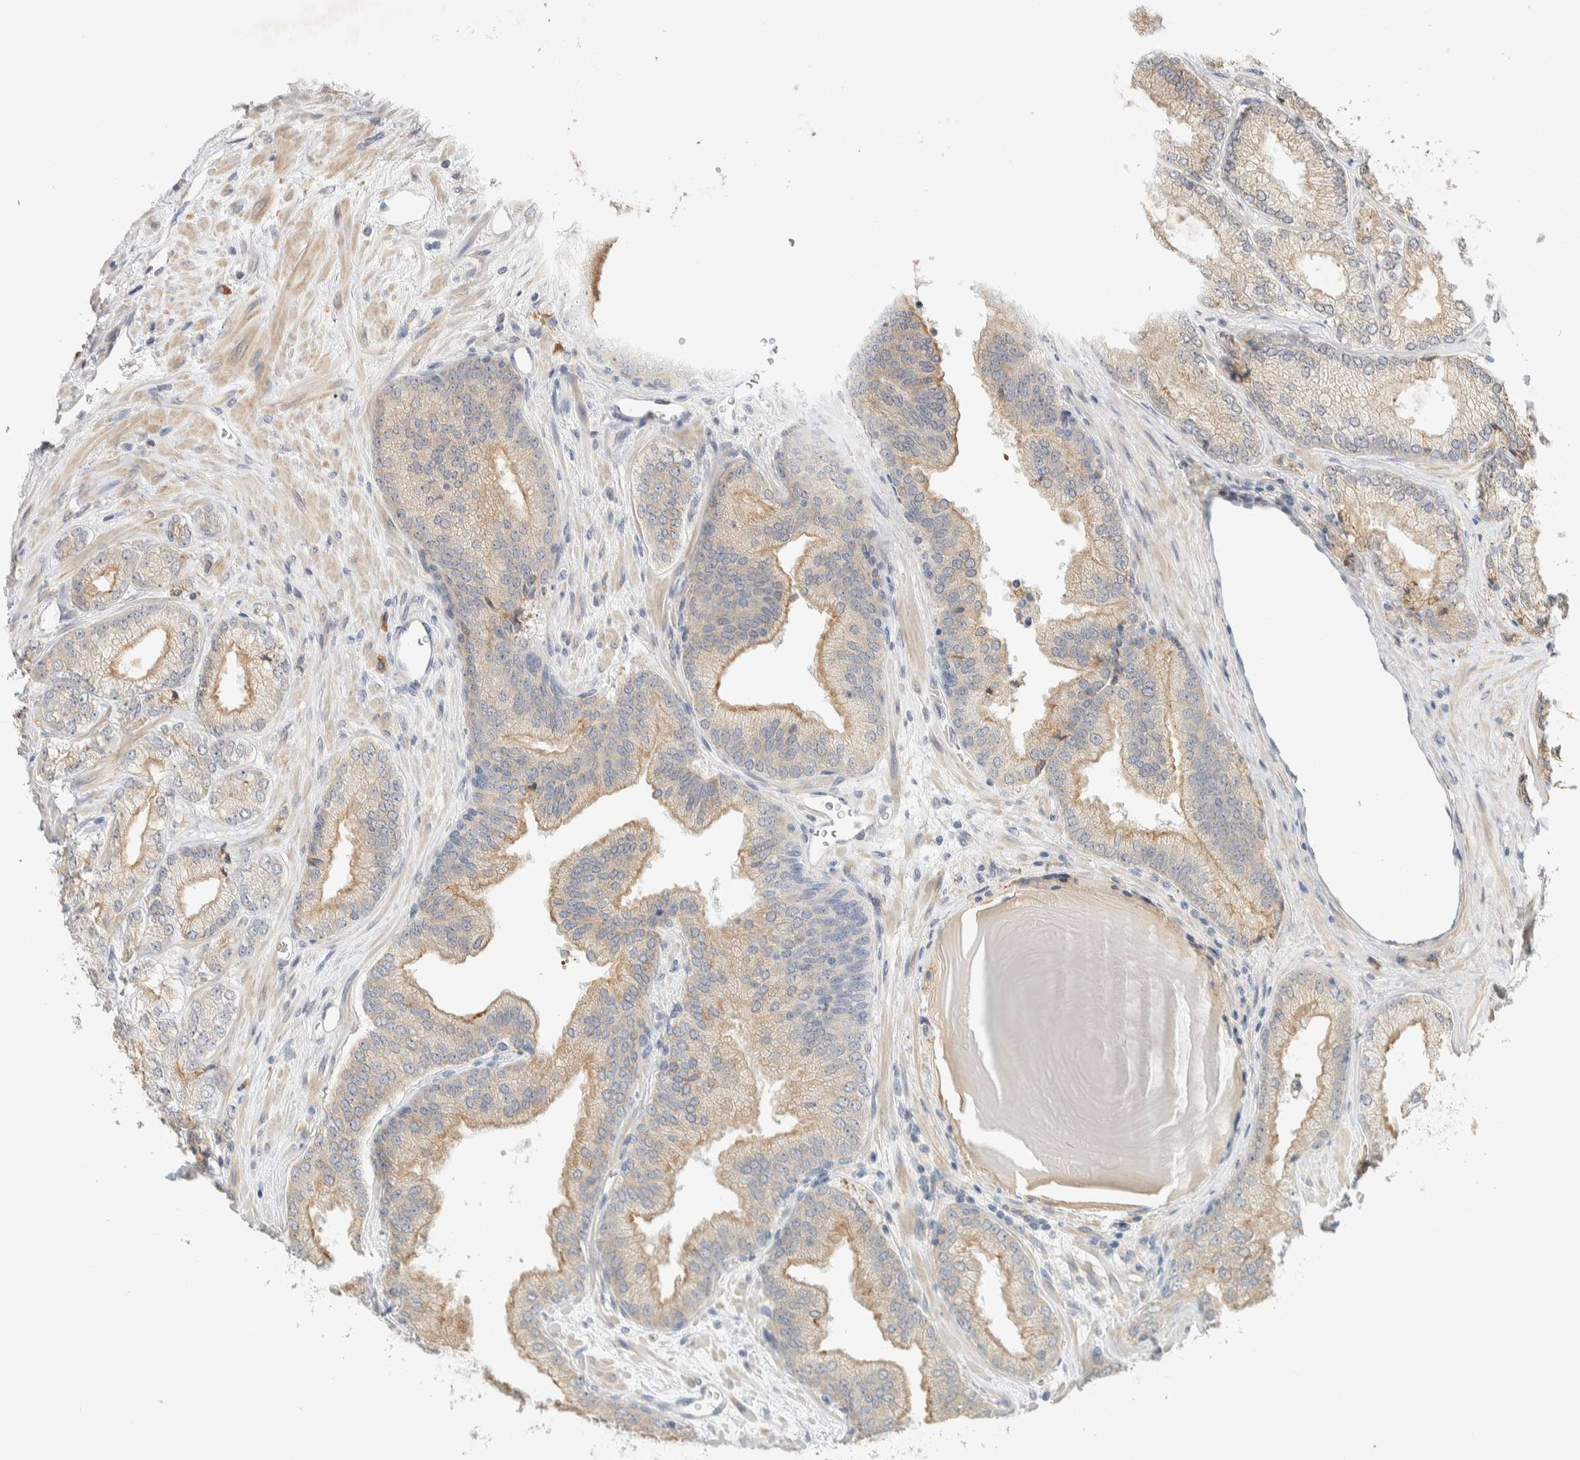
{"staining": {"intensity": "moderate", "quantity": ">75%", "location": "cytoplasmic/membranous"}, "tissue": "prostate cancer", "cell_type": "Tumor cells", "image_type": "cancer", "snomed": [{"axis": "morphology", "description": "Adenocarcinoma, Low grade"}, {"axis": "topography", "description": "Prostate"}], "caption": "A histopathology image of prostate cancer (low-grade adenocarcinoma) stained for a protein reveals moderate cytoplasmic/membranous brown staining in tumor cells. (DAB (3,3'-diaminobenzidine) IHC with brightfield microscopy, high magnification).", "gene": "KLHL40", "patient": {"sex": "male", "age": 65}}